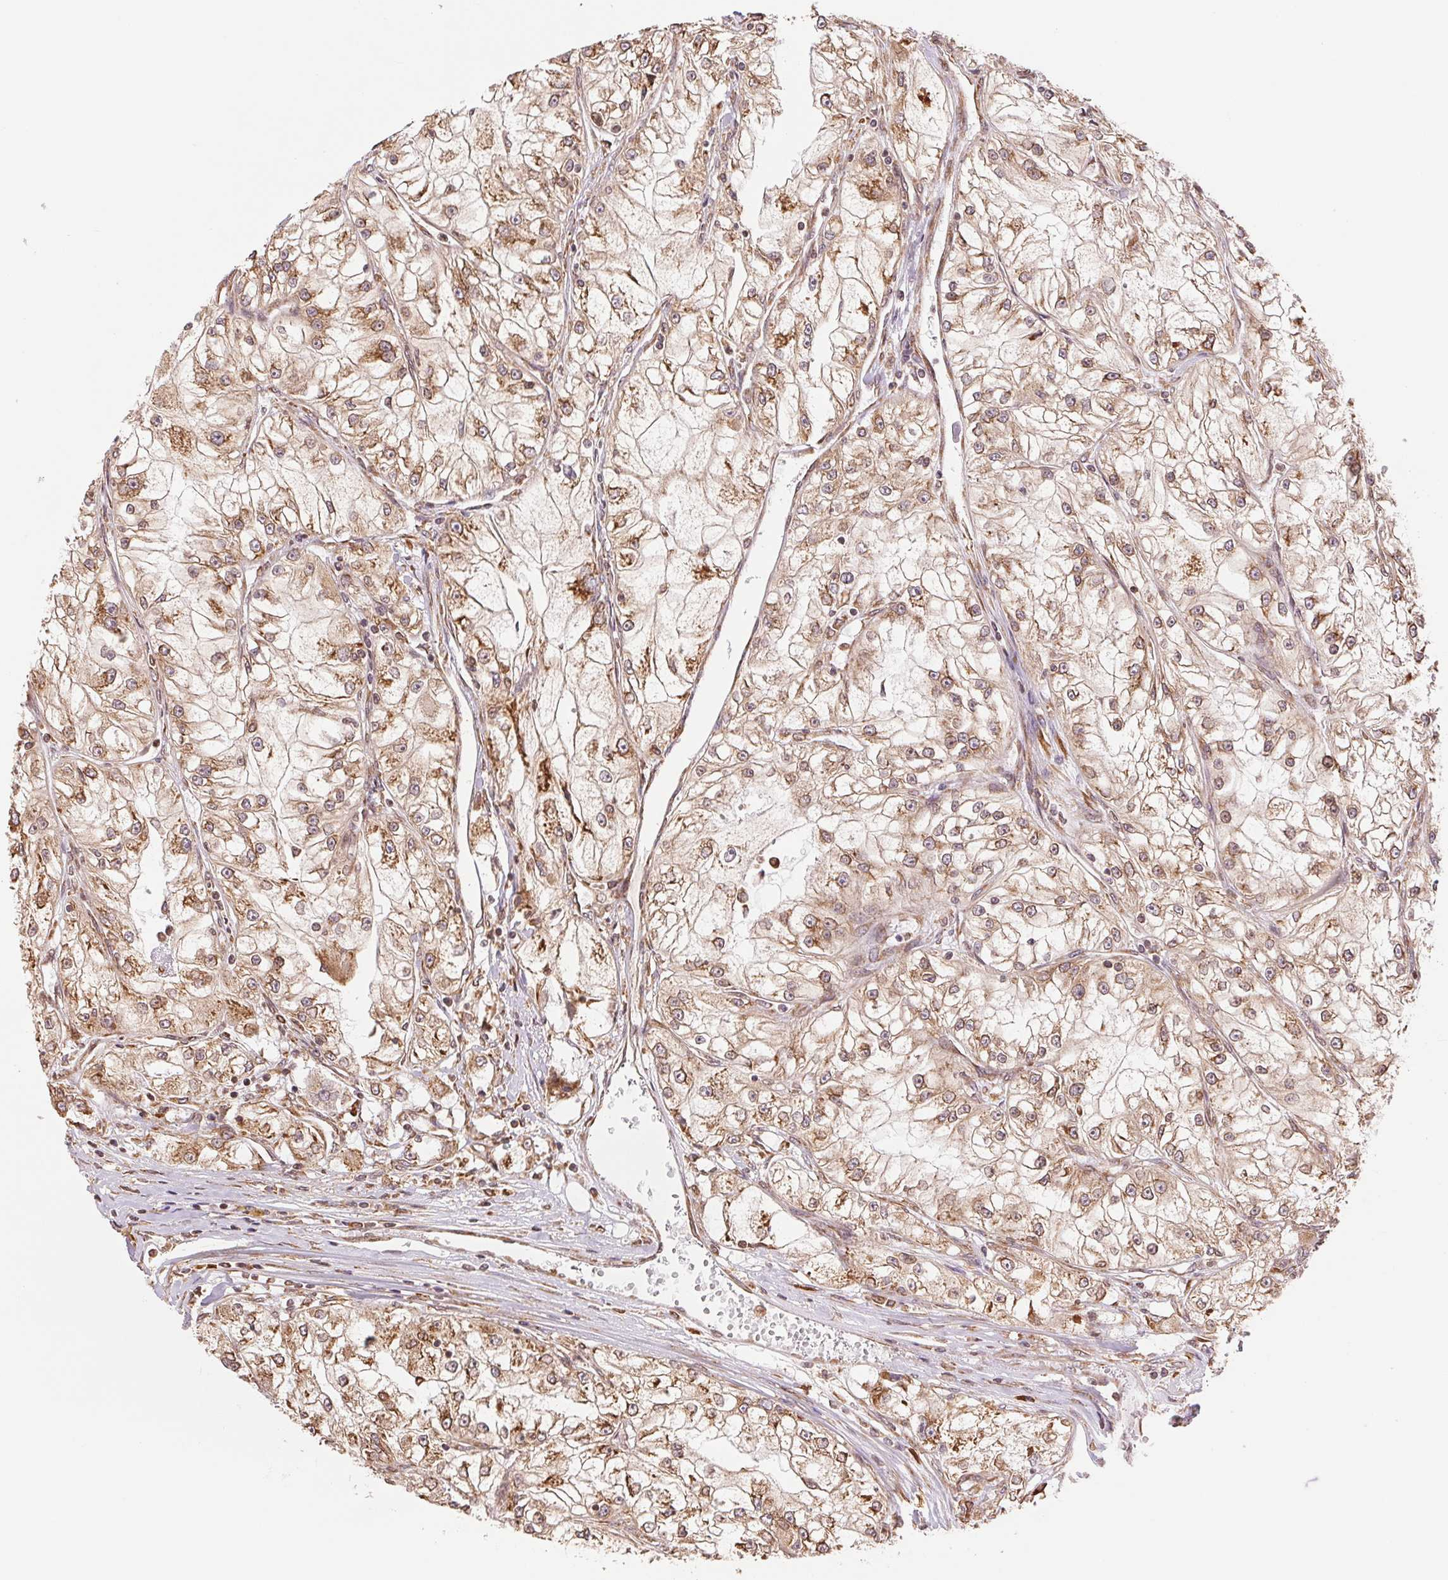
{"staining": {"intensity": "moderate", "quantity": ">75%", "location": "cytoplasmic/membranous"}, "tissue": "renal cancer", "cell_type": "Tumor cells", "image_type": "cancer", "snomed": [{"axis": "morphology", "description": "Adenocarcinoma, NOS"}, {"axis": "topography", "description": "Kidney"}], "caption": "This micrograph demonstrates IHC staining of renal cancer, with medium moderate cytoplasmic/membranous positivity in about >75% of tumor cells.", "gene": "RPN1", "patient": {"sex": "female", "age": 72}}